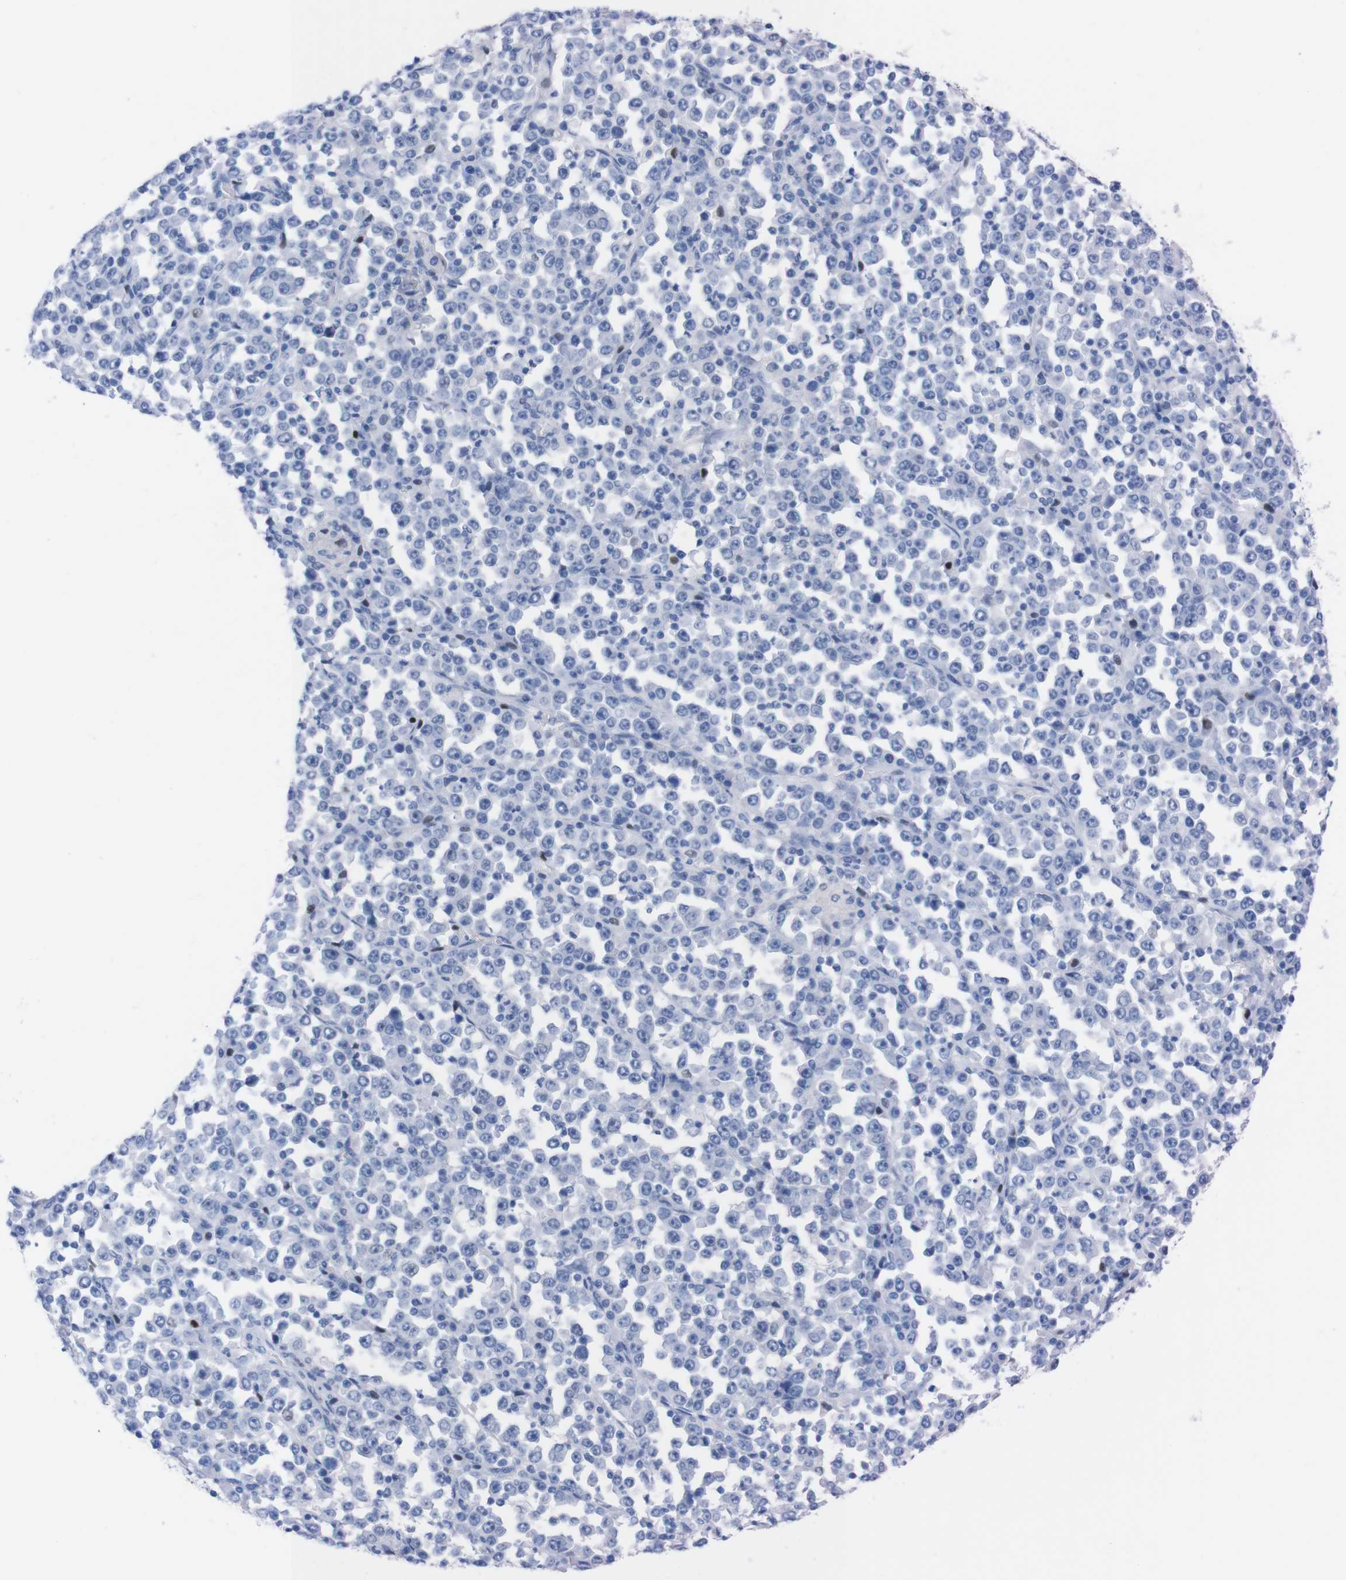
{"staining": {"intensity": "negative", "quantity": "none", "location": "none"}, "tissue": "stomach cancer", "cell_type": "Tumor cells", "image_type": "cancer", "snomed": [{"axis": "morphology", "description": "Normal tissue, NOS"}, {"axis": "morphology", "description": "Adenocarcinoma, NOS"}, {"axis": "topography", "description": "Stomach, upper"}, {"axis": "topography", "description": "Stomach"}], "caption": "A high-resolution photomicrograph shows immunohistochemistry (IHC) staining of adenocarcinoma (stomach), which displays no significant staining in tumor cells.", "gene": "P2RY12", "patient": {"sex": "male", "age": 59}}